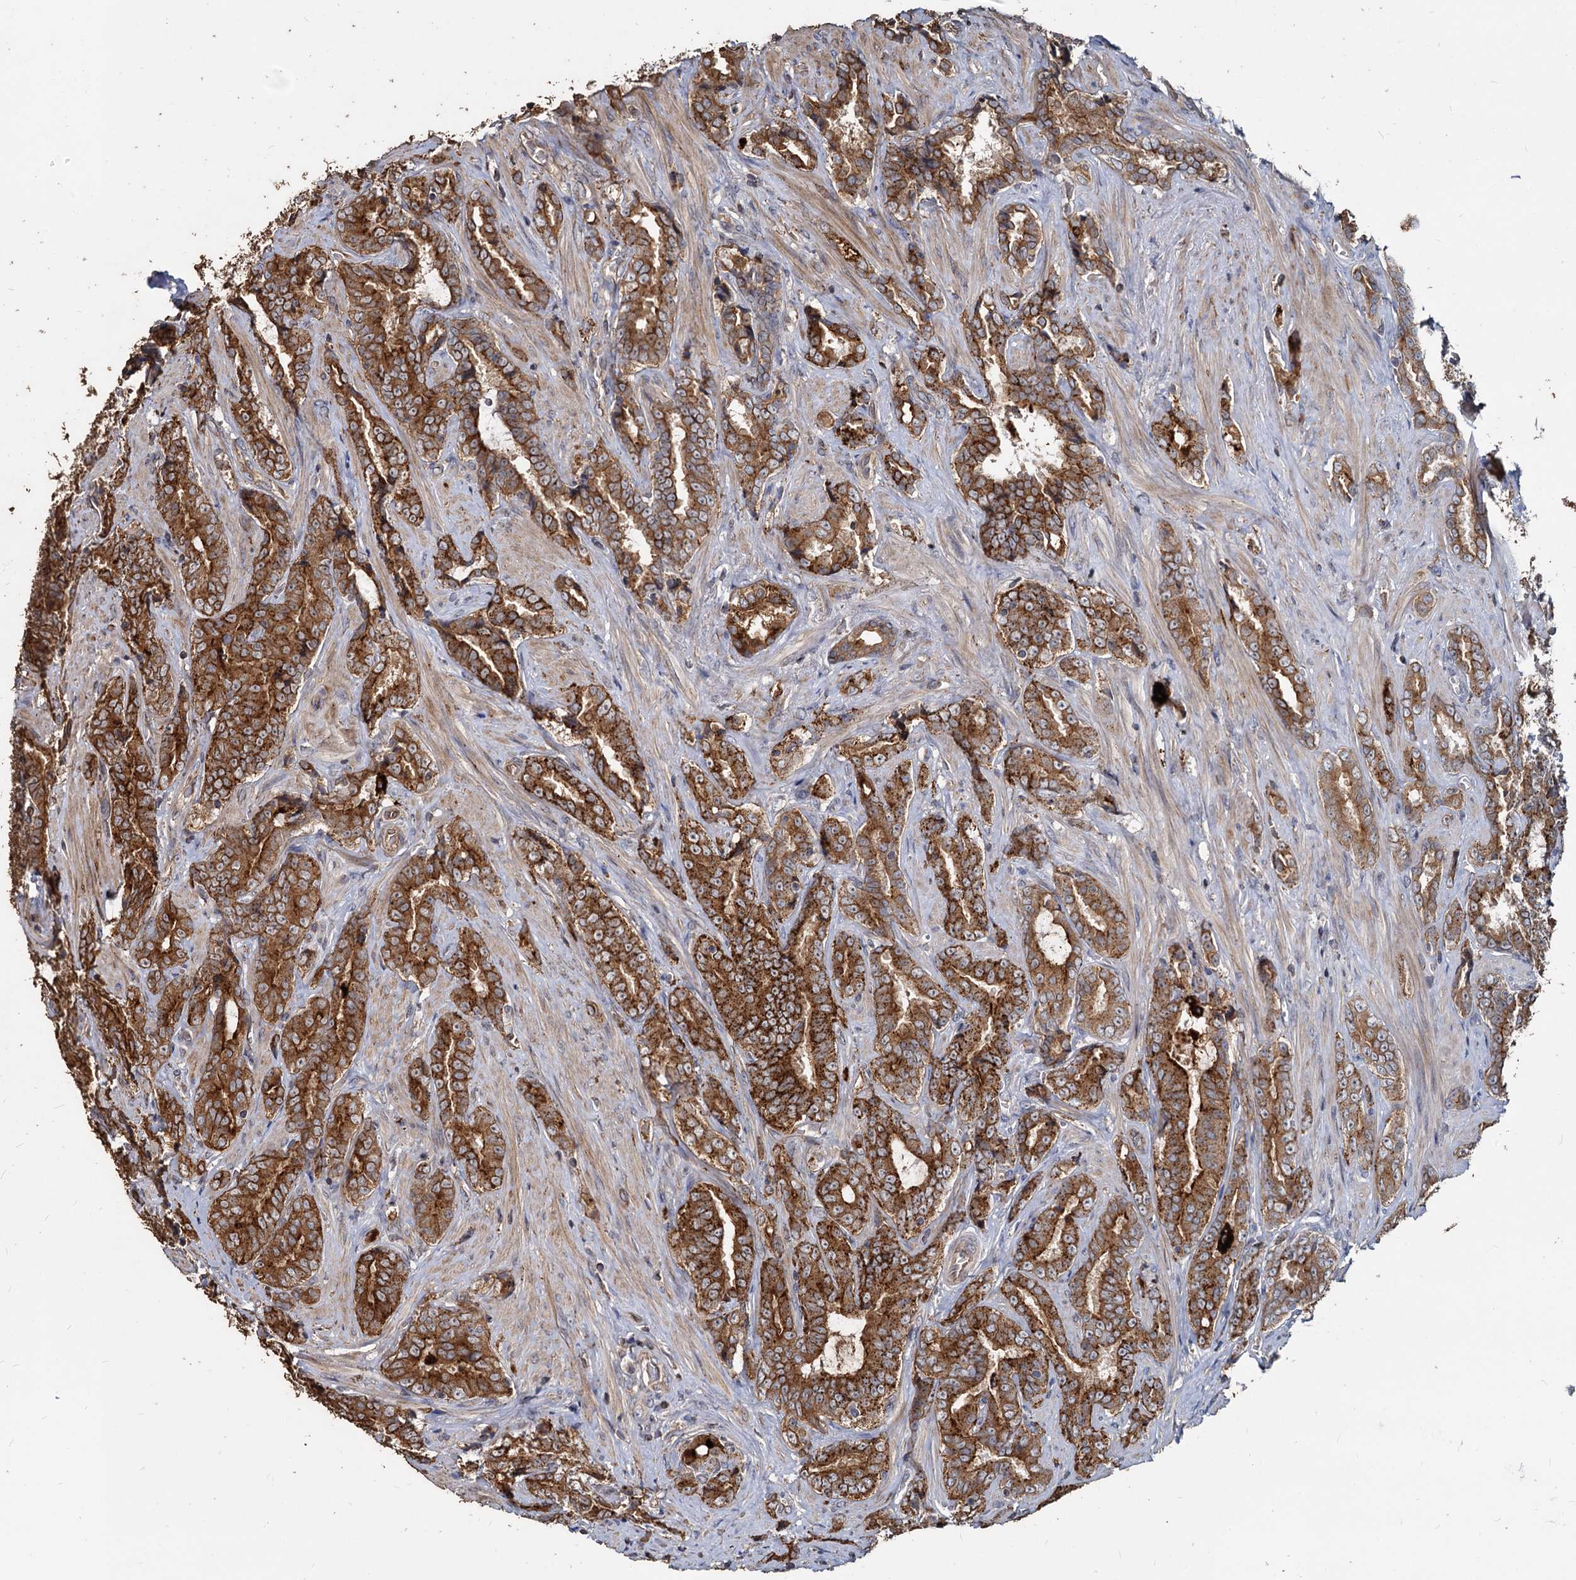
{"staining": {"intensity": "strong", "quantity": "25%-75%", "location": "cytoplasmic/membranous"}, "tissue": "prostate cancer", "cell_type": "Tumor cells", "image_type": "cancer", "snomed": [{"axis": "morphology", "description": "Adenocarcinoma, High grade"}, {"axis": "topography", "description": "Prostate and seminal vesicle, NOS"}], "caption": "Prostate cancer (high-grade adenocarcinoma) tissue reveals strong cytoplasmic/membranous staining in approximately 25%-75% of tumor cells", "gene": "DEPDC4", "patient": {"sex": "male", "age": 67}}